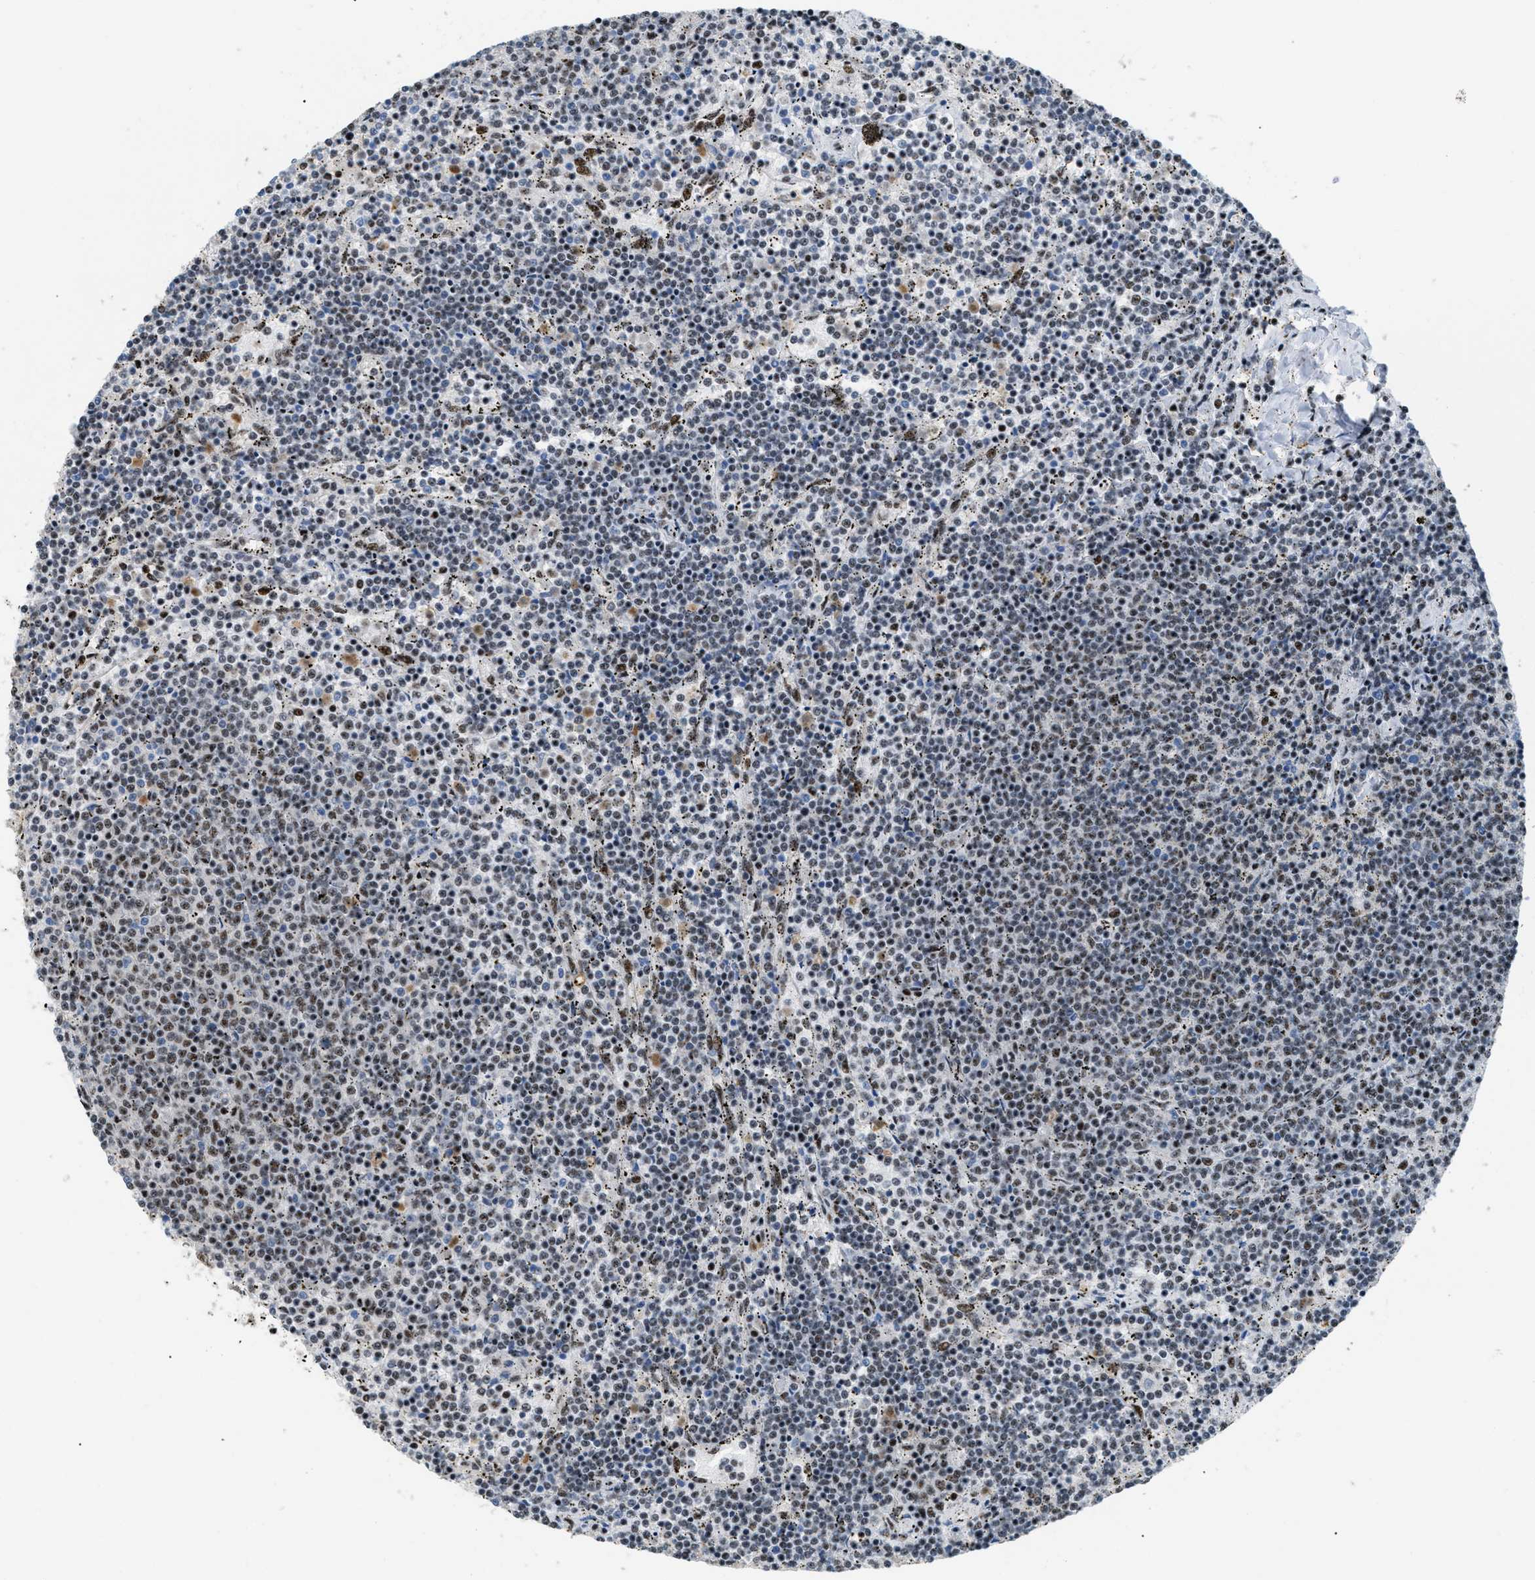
{"staining": {"intensity": "weak", "quantity": "<25%", "location": "nuclear"}, "tissue": "lymphoma", "cell_type": "Tumor cells", "image_type": "cancer", "snomed": [{"axis": "morphology", "description": "Malignant lymphoma, non-Hodgkin's type, Low grade"}, {"axis": "topography", "description": "Spleen"}], "caption": "An immunohistochemistry histopathology image of lymphoma is shown. There is no staining in tumor cells of lymphoma.", "gene": "CDR2", "patient": {"sex": "female", "age": 50}}